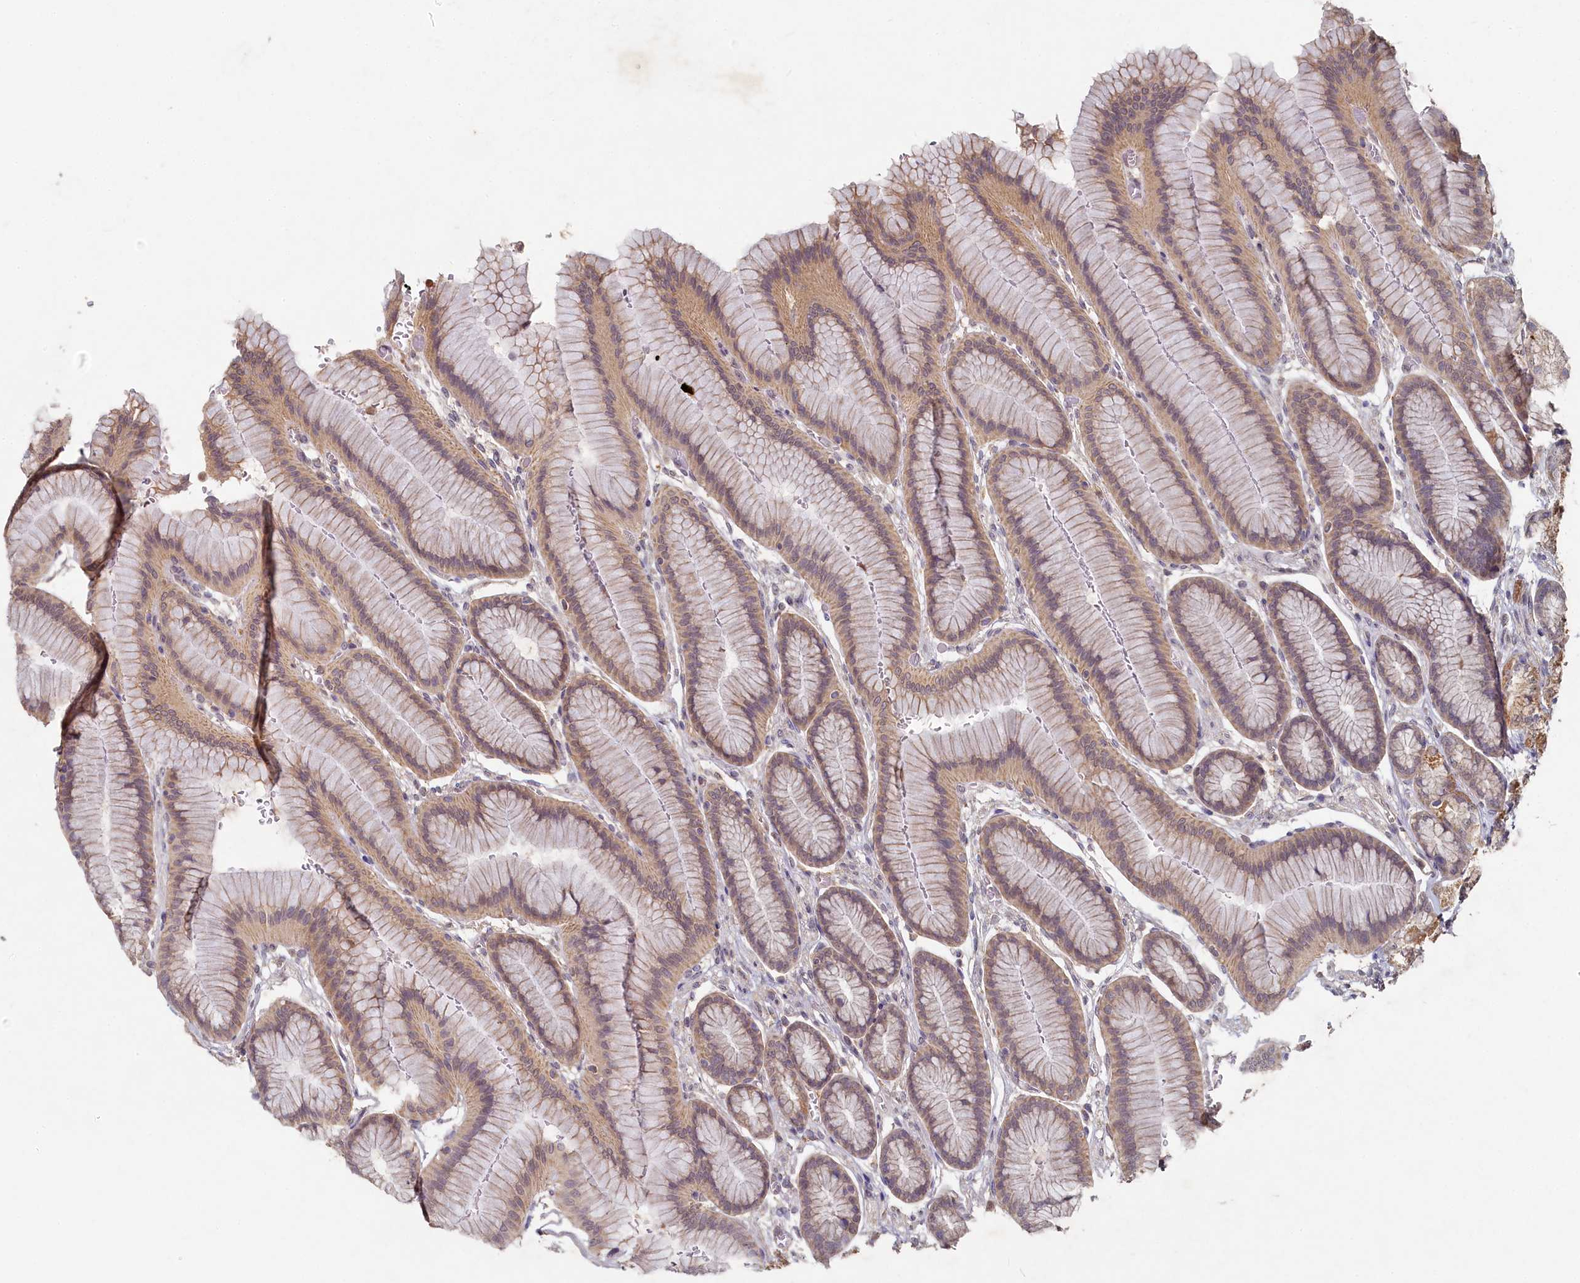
{"staining": {"intensity": "moderate", "quantity": ">75%", "location": "cytoplasmic/membranous"}, "tissue": "stomach", "cell_type": "Glandular cells", "image_type": "normal", "snomed": [{"axis": "morphology", "description": "Normal tissue, NOS"}, {"axis": "morphology", "description": "Adenocarcinoma, NOS"}, {"axis": "morphology", "description": "Adenocarcinoma, High grade"}, {"axis": "topography", "description": "Stomach, upper"}, {"axis": "topography", "description": "Stomach"}], "caption": "Immunohistochemistry (IHC) histopathology image of benign stomach: human stomach stained using IHC reveals medium levels of moderate protein expression localized specifically in the cytoplasmic/membranous of glandular cells, appearing as a cytoplasmic/membranous brown color.", "gene": "HERC3", "patient": {"sex": "female", "age": 65}}